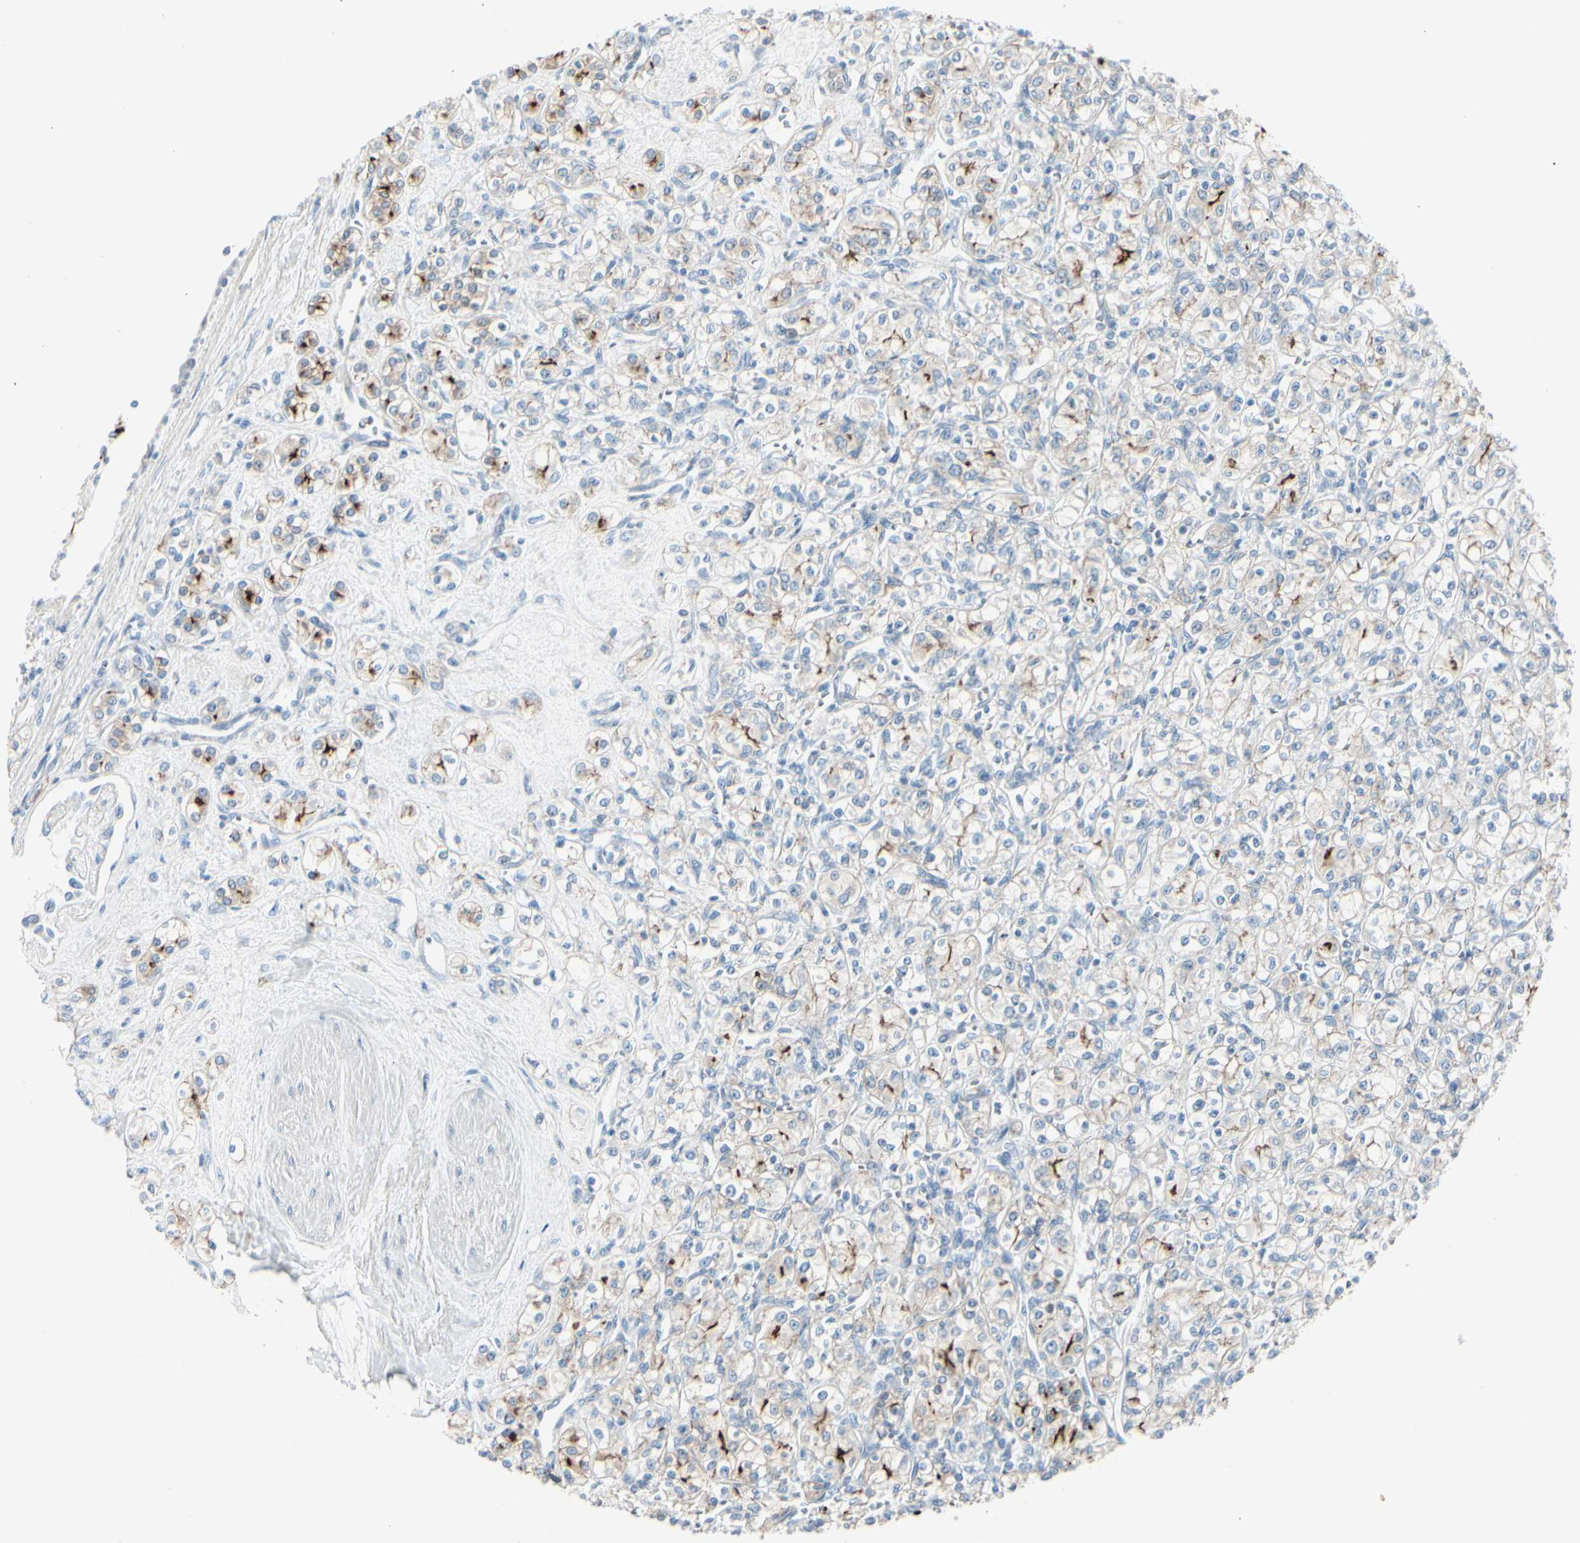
{"staining": {"intensity": "moderate", "quantity": "<25%", "location": "cytoplasmic/membranous"}, "tissue": "renal cancer", "cell_type": "Tumor cells", "image_type": "cancer", "snomed": [{"axis": "morphology", "description": "Adenocarcinoma, NOS"}, {"axis": "topography", "description": "Kidney"}], "caption": "A brown stain shows moderate cytoplasmic/membranous positivity of a protein in renal cancer tumor cells. (Brightfield microscopy of DAB IHC at high magnification).", "gene": "CDHR5", "patient": {"sex": "male", "age": 77}}